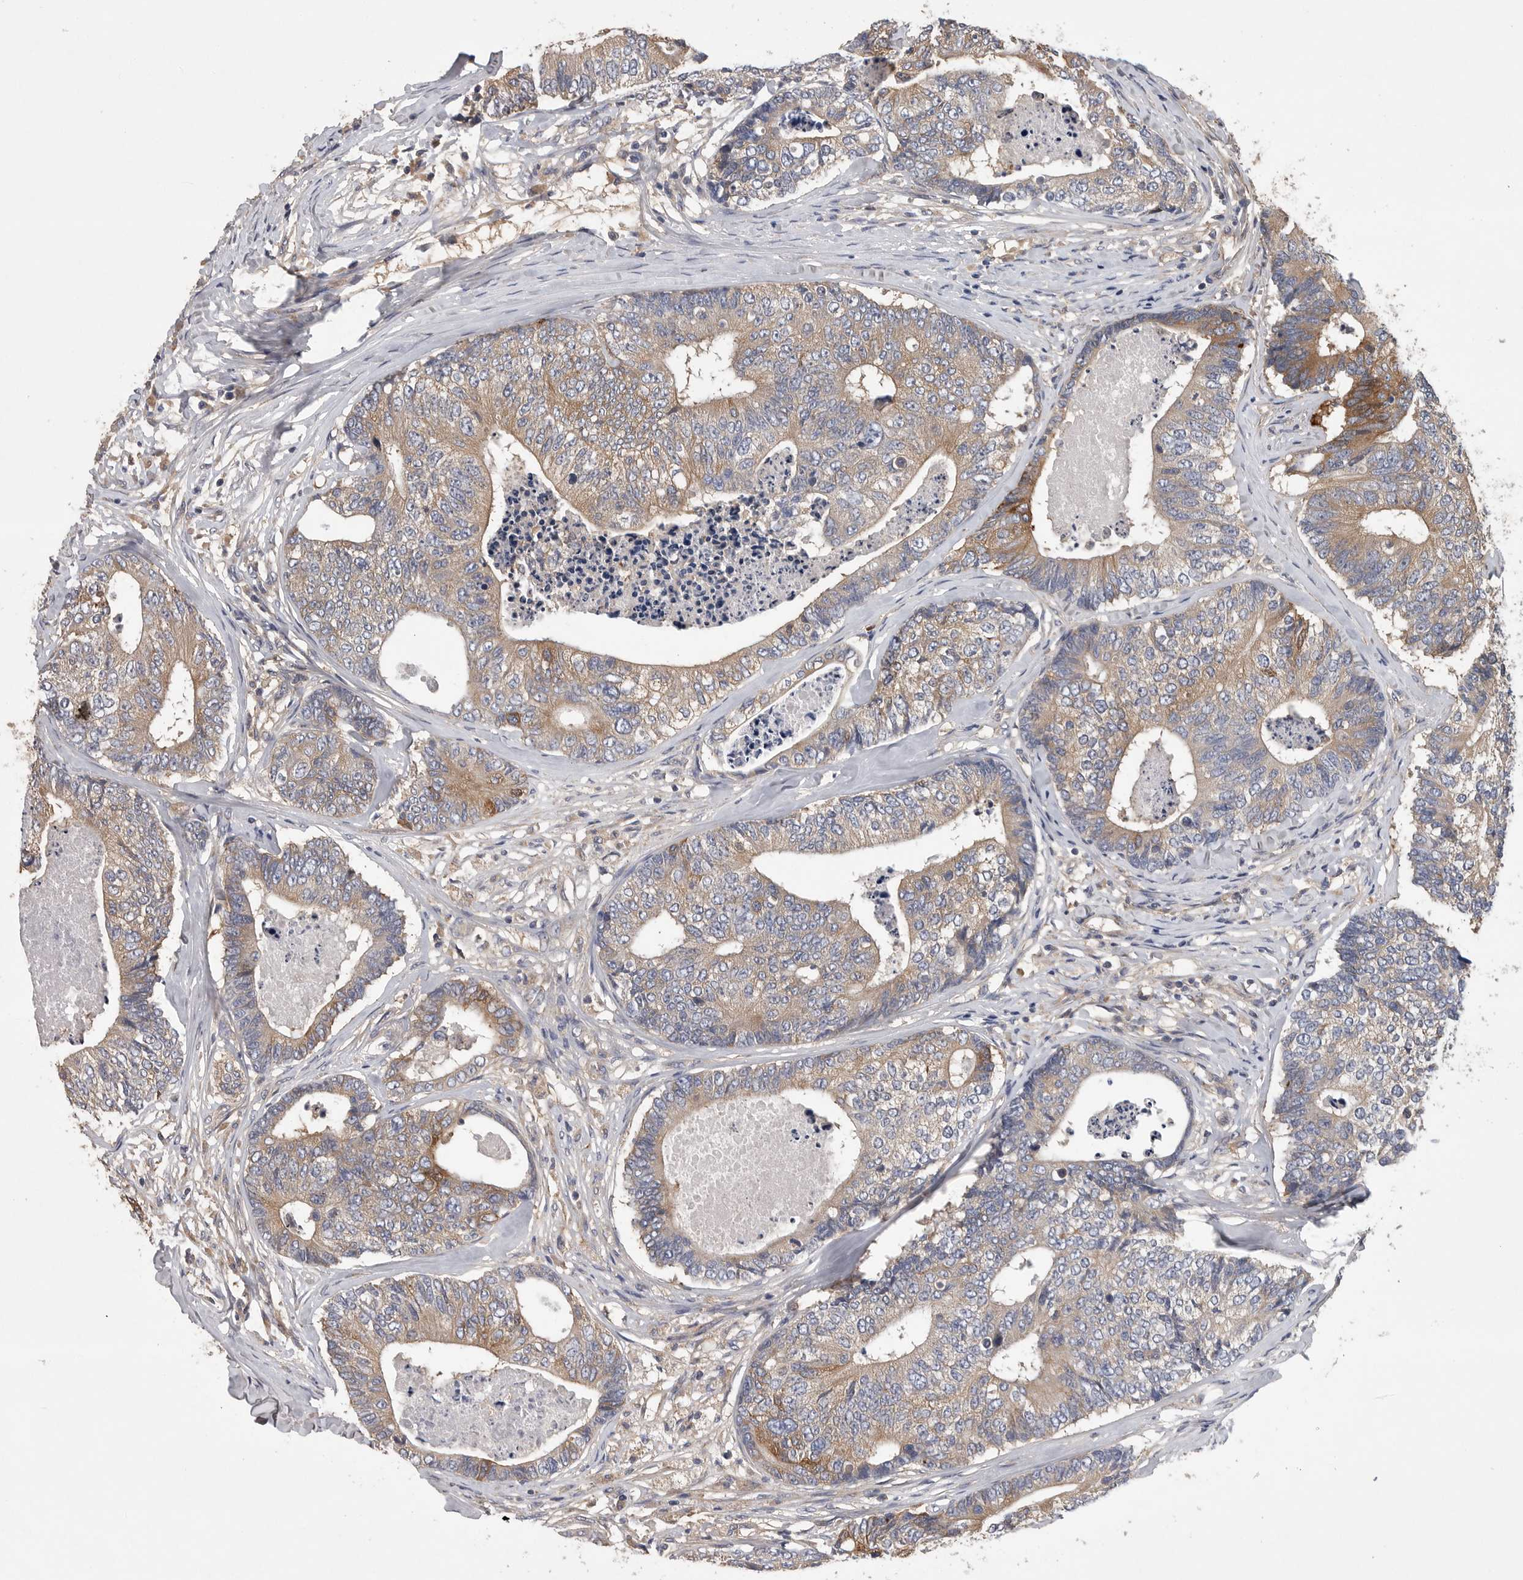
{"staining": {"intensity": "moderate", "quantity": "25%-75%", "location": "cytoplasmic/membranous"}, "tissue": "colorectal cancer", "cell_type": "Tumor cells", "image_type": "cancer", "snomed": [{"axis": "morphology", "description": "Adenocarcinoma, NOS"}, {"axis": "topography", "description": "Colon"}], "caption": "An immunohistochemistry image of tumor tissue is shown. Protein staining in brown labels moderate cytoplasmic/membranous positivity in colorectal cancer (adenocarcinoma) within tumor cells.", "gene": "OXR1", "patient": {"sex": "female", "age": 67}}